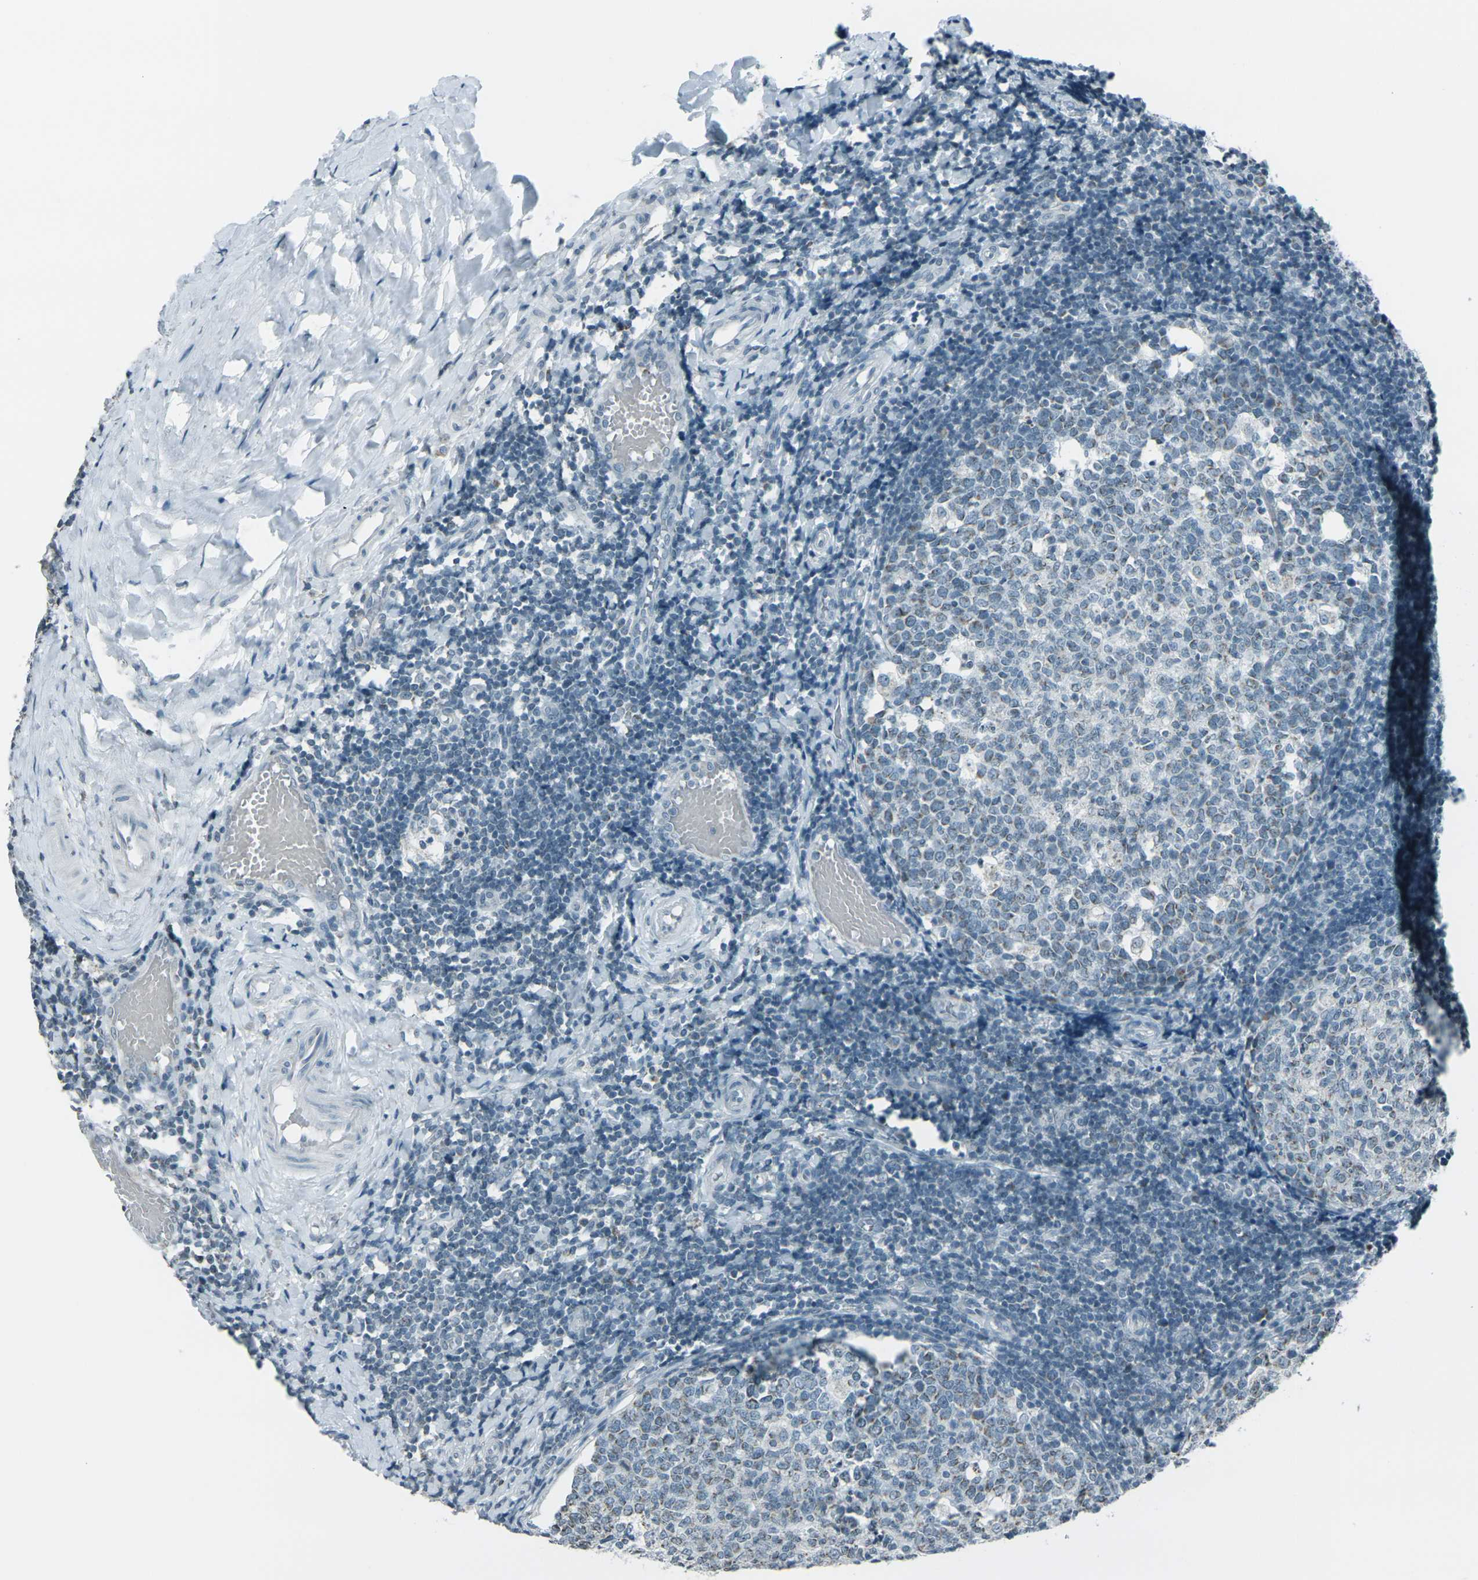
{"staining": {"intensity": "moderate", "quantity": "<25%", "location": "cytoplasmic/membranous"}, "tissue": "tonsil", "cell_type": "Germinal center cells", "image_type": "normal", "snomed": [{"axis": "morphology", "description": "Normal tissue, NOS"}, {"axis": "topography", "description": "Tonsil"}], "caption": "Moderate cytoplasmic/membranous positivity is identified in approximately <25% of germinal center cells in benign tonsil. (IHC, brightfield microscopy, high magnification).", "gene": "H2BC1", "patient": {"sex": "female", "age": 19}}